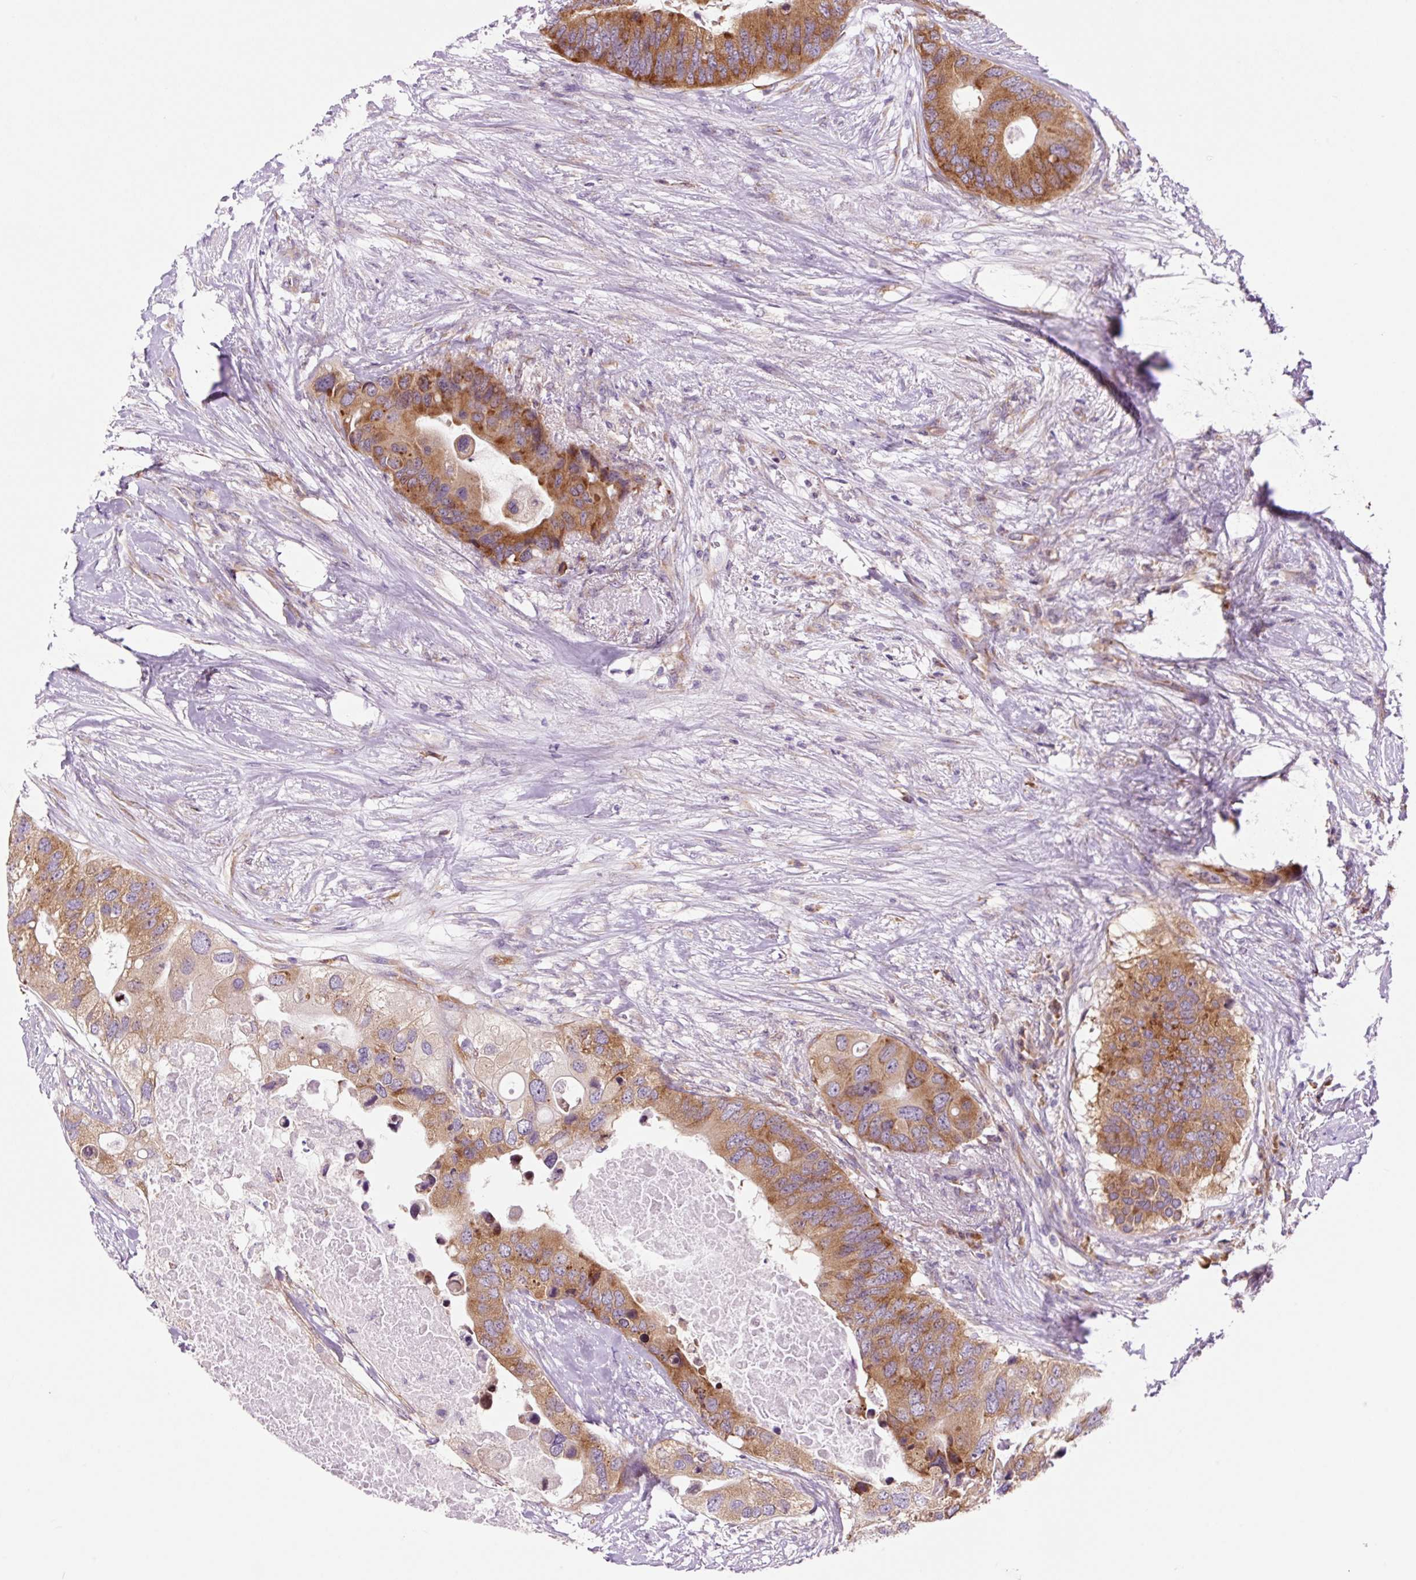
{"staining": {"intensity": "moderate", "quantity": ">75%", "location": "cytoplasmic/membranous"}, "tissue": "colorectal cancer", "cell_type": "Tumor cells", "image_type": "cancer", "snomed": [{"axis": "morphology", "description": "Adenocarcinoma, NOS"}, {"axis": "topography", "description": "Colon"}], "caption": "Protein staining of colorectal cancer (adenocarcinoma) tissue shows moderate cytoplasmic/membranous staining in about >75% of tumor cells.", "gene": "RPL41", "patient": {"sex": "male", "age": 71}}